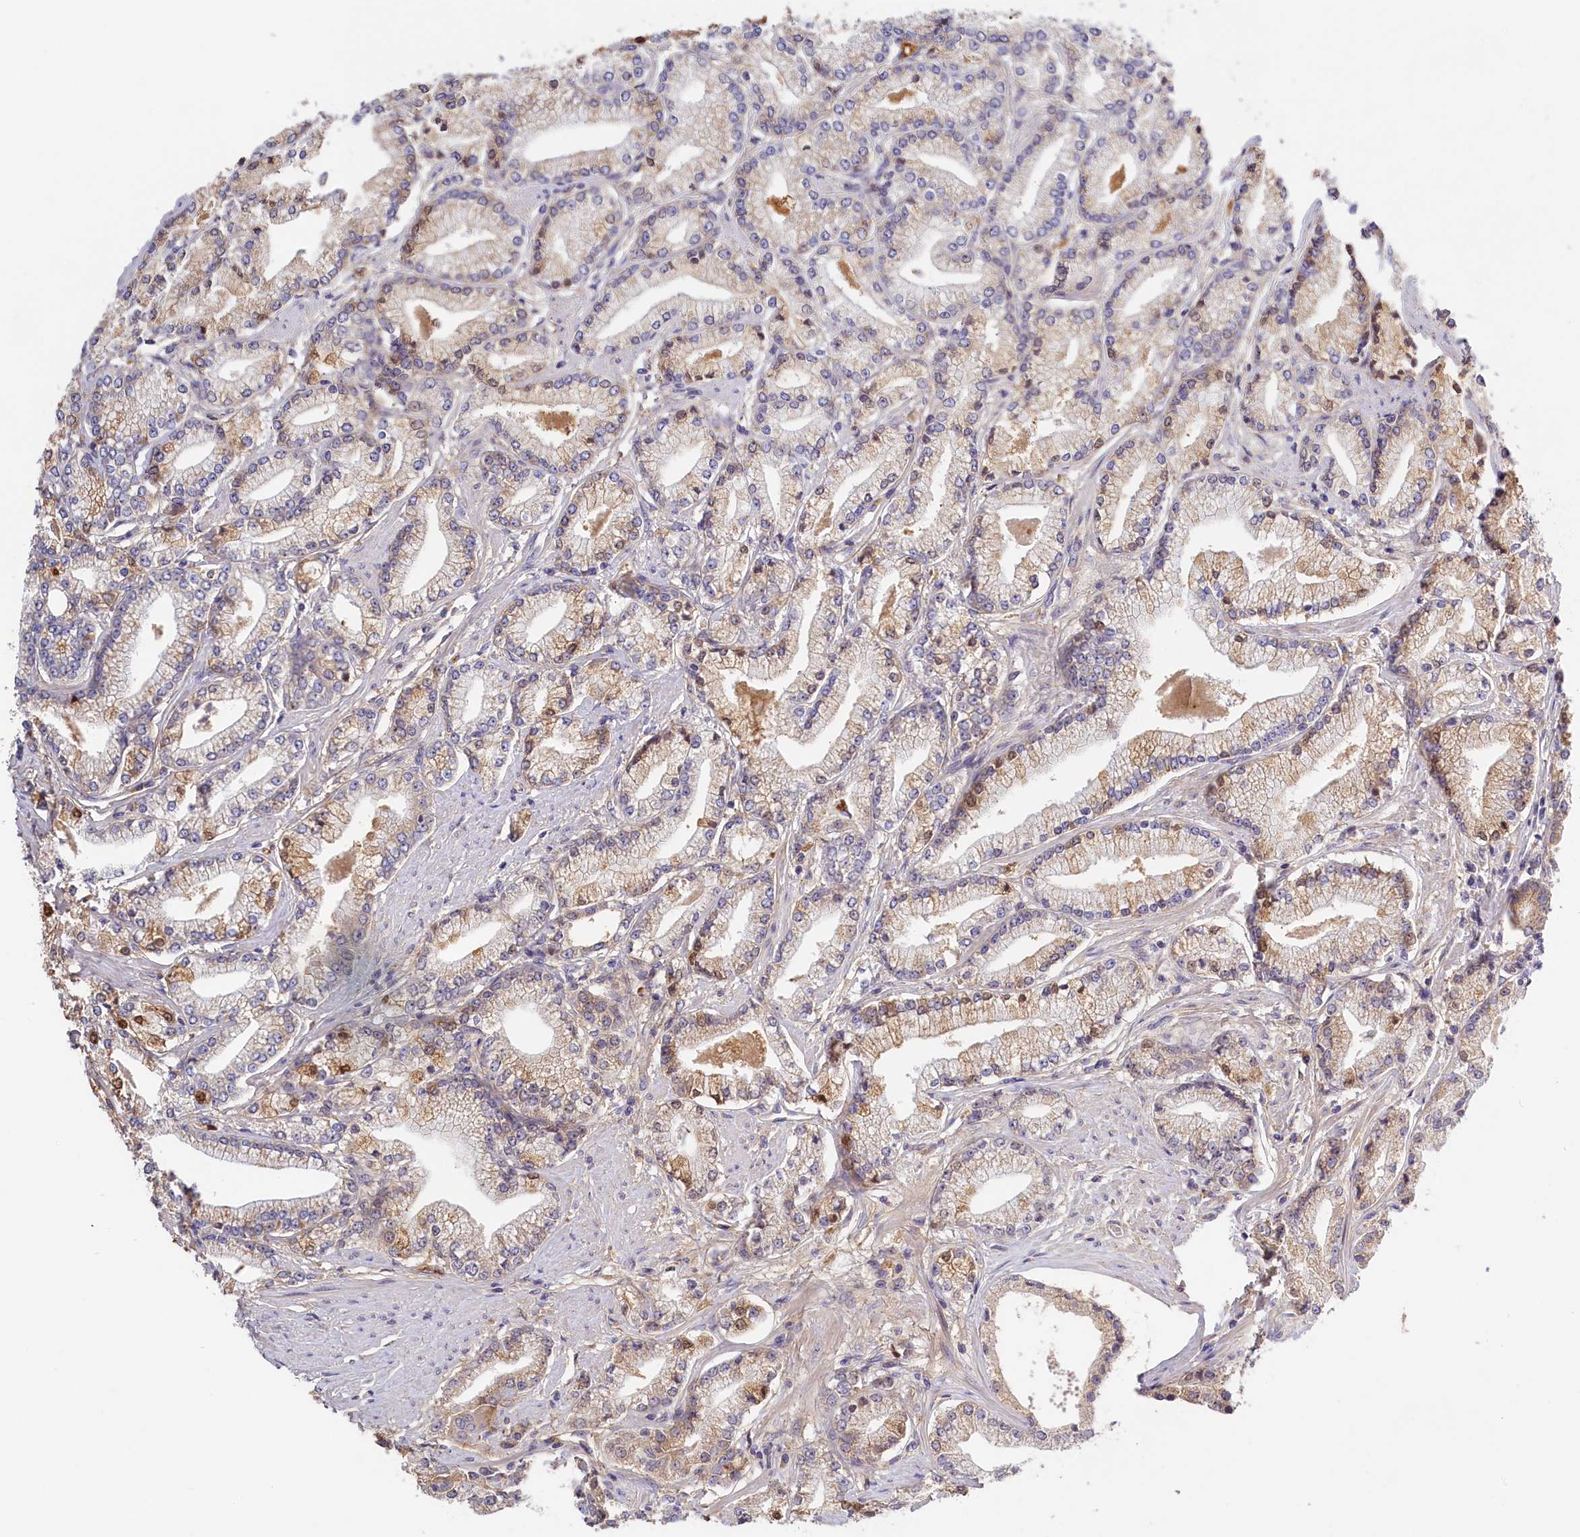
{"staining": {"intensity": "weak", "quantity": "25%-75%", "location": "cytoplasmic/membranous"}, "tissue": "prostate cancer", "cell_type": "Tumor cells", "image_type": "cancer", "snomed": [{"axis": "morphology", "description": "Adenocarcinoma, High grade"}, {"axis": "topography", "description": "Prostate"}], "caption": "Prostate cancer stained for a protein (brown) shows weak cytoplasmic/membranous positive expression in about 25%-75% of tumor cells.", "gene": "ADGRD1", "patient": {"sex": "male", "age": 67}}